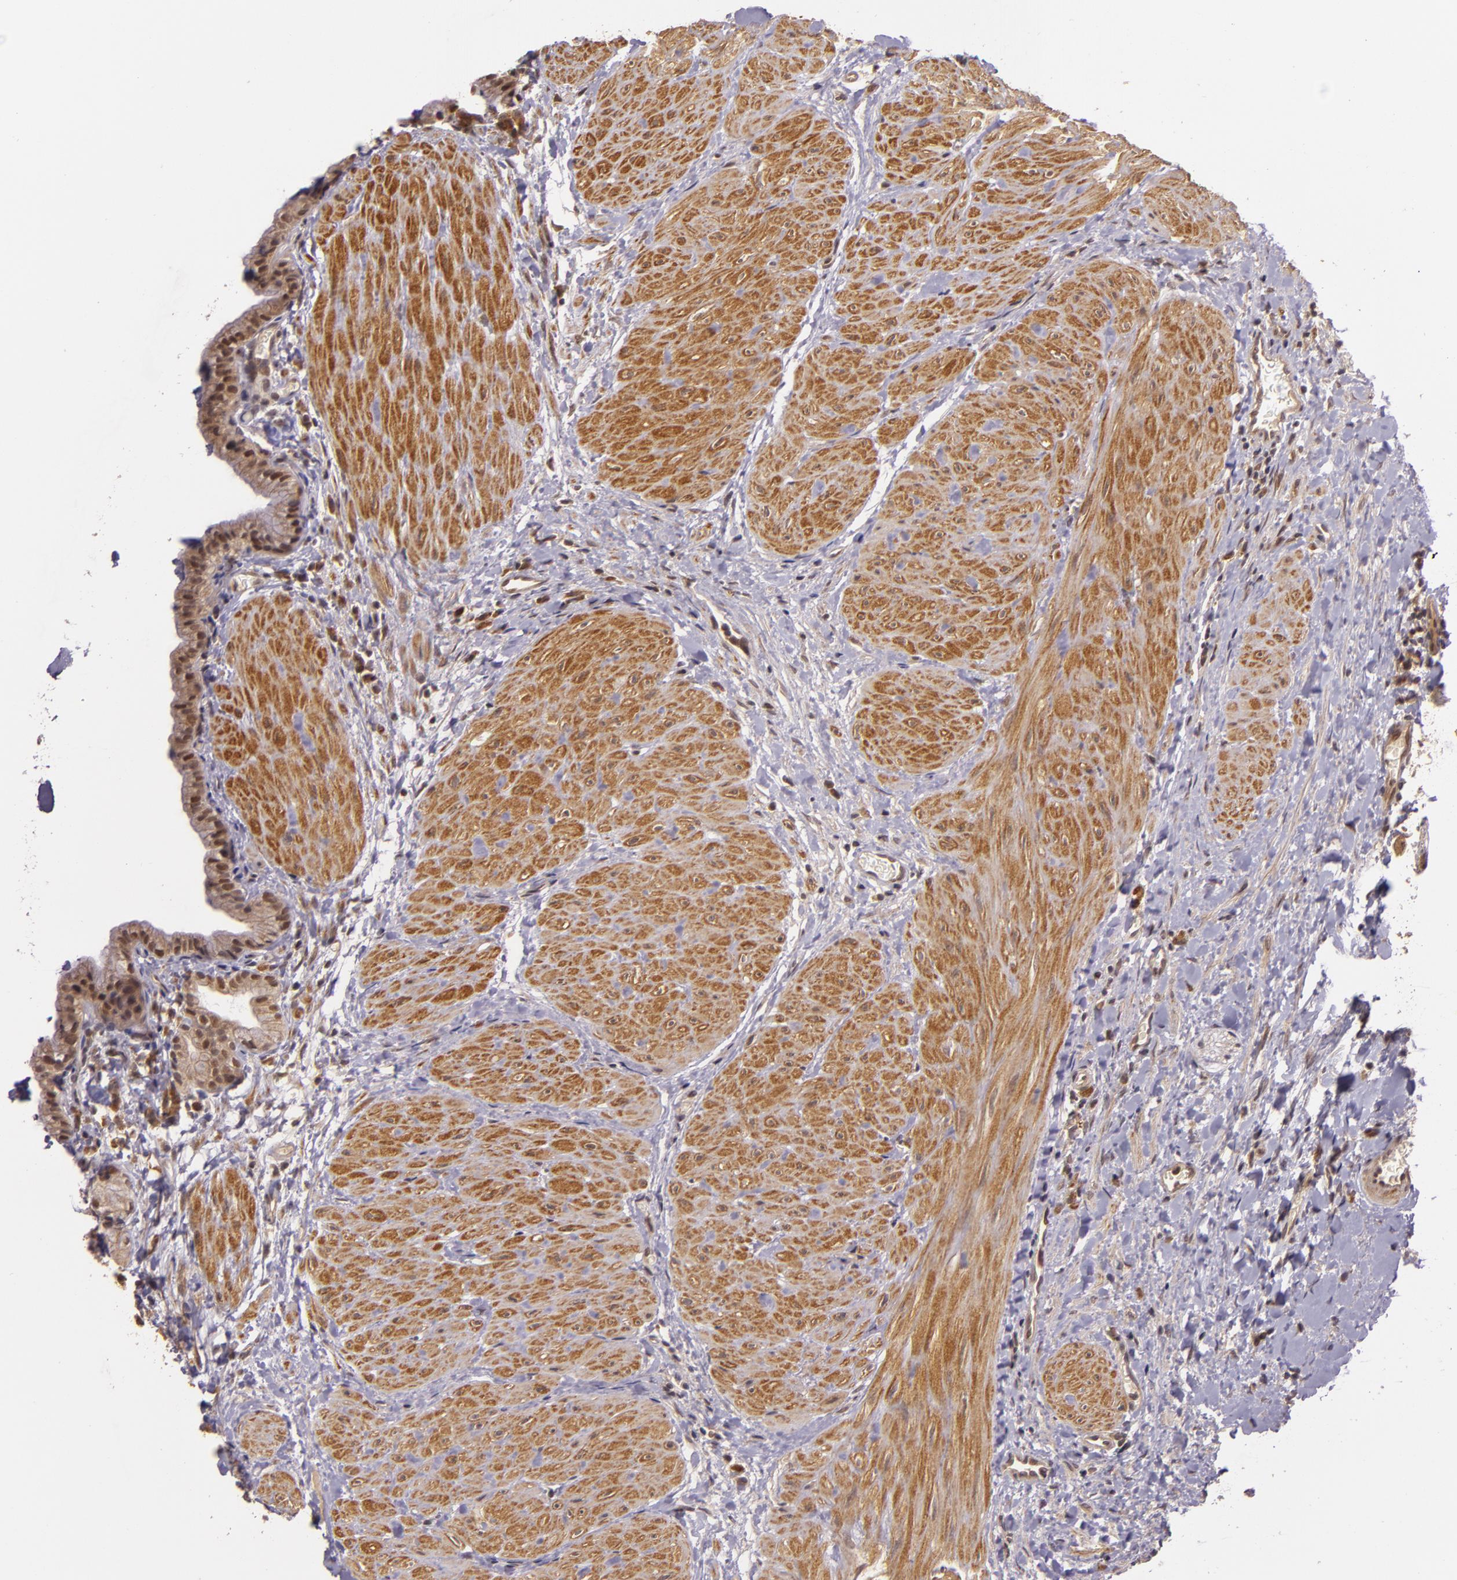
{"staining": {"intensity": "weak", "quantity": ">75%", "location": "cytoplasmic/membranous"}, "tissue": "gallbladder", "cell_type": "Glandular cells", "image_type": "normal", "snomed": [{"axis": "morphology", "description": "Normal tissue, NOS"}, {"axis": "morphology", "description": "Inflammation, NOS"}, {"axis": "topography", "description": "Gallbladder"}], "caption": "This photomicrograph exhibits immunohistochemistry (IHC) staining of unremarkable human gallbladder, with low weak cytoplasmic/membranous staining in approximately >75% of glandular cells.", "gene": "TXNRD2", "patient": {"sex": "male", "age": 66}}